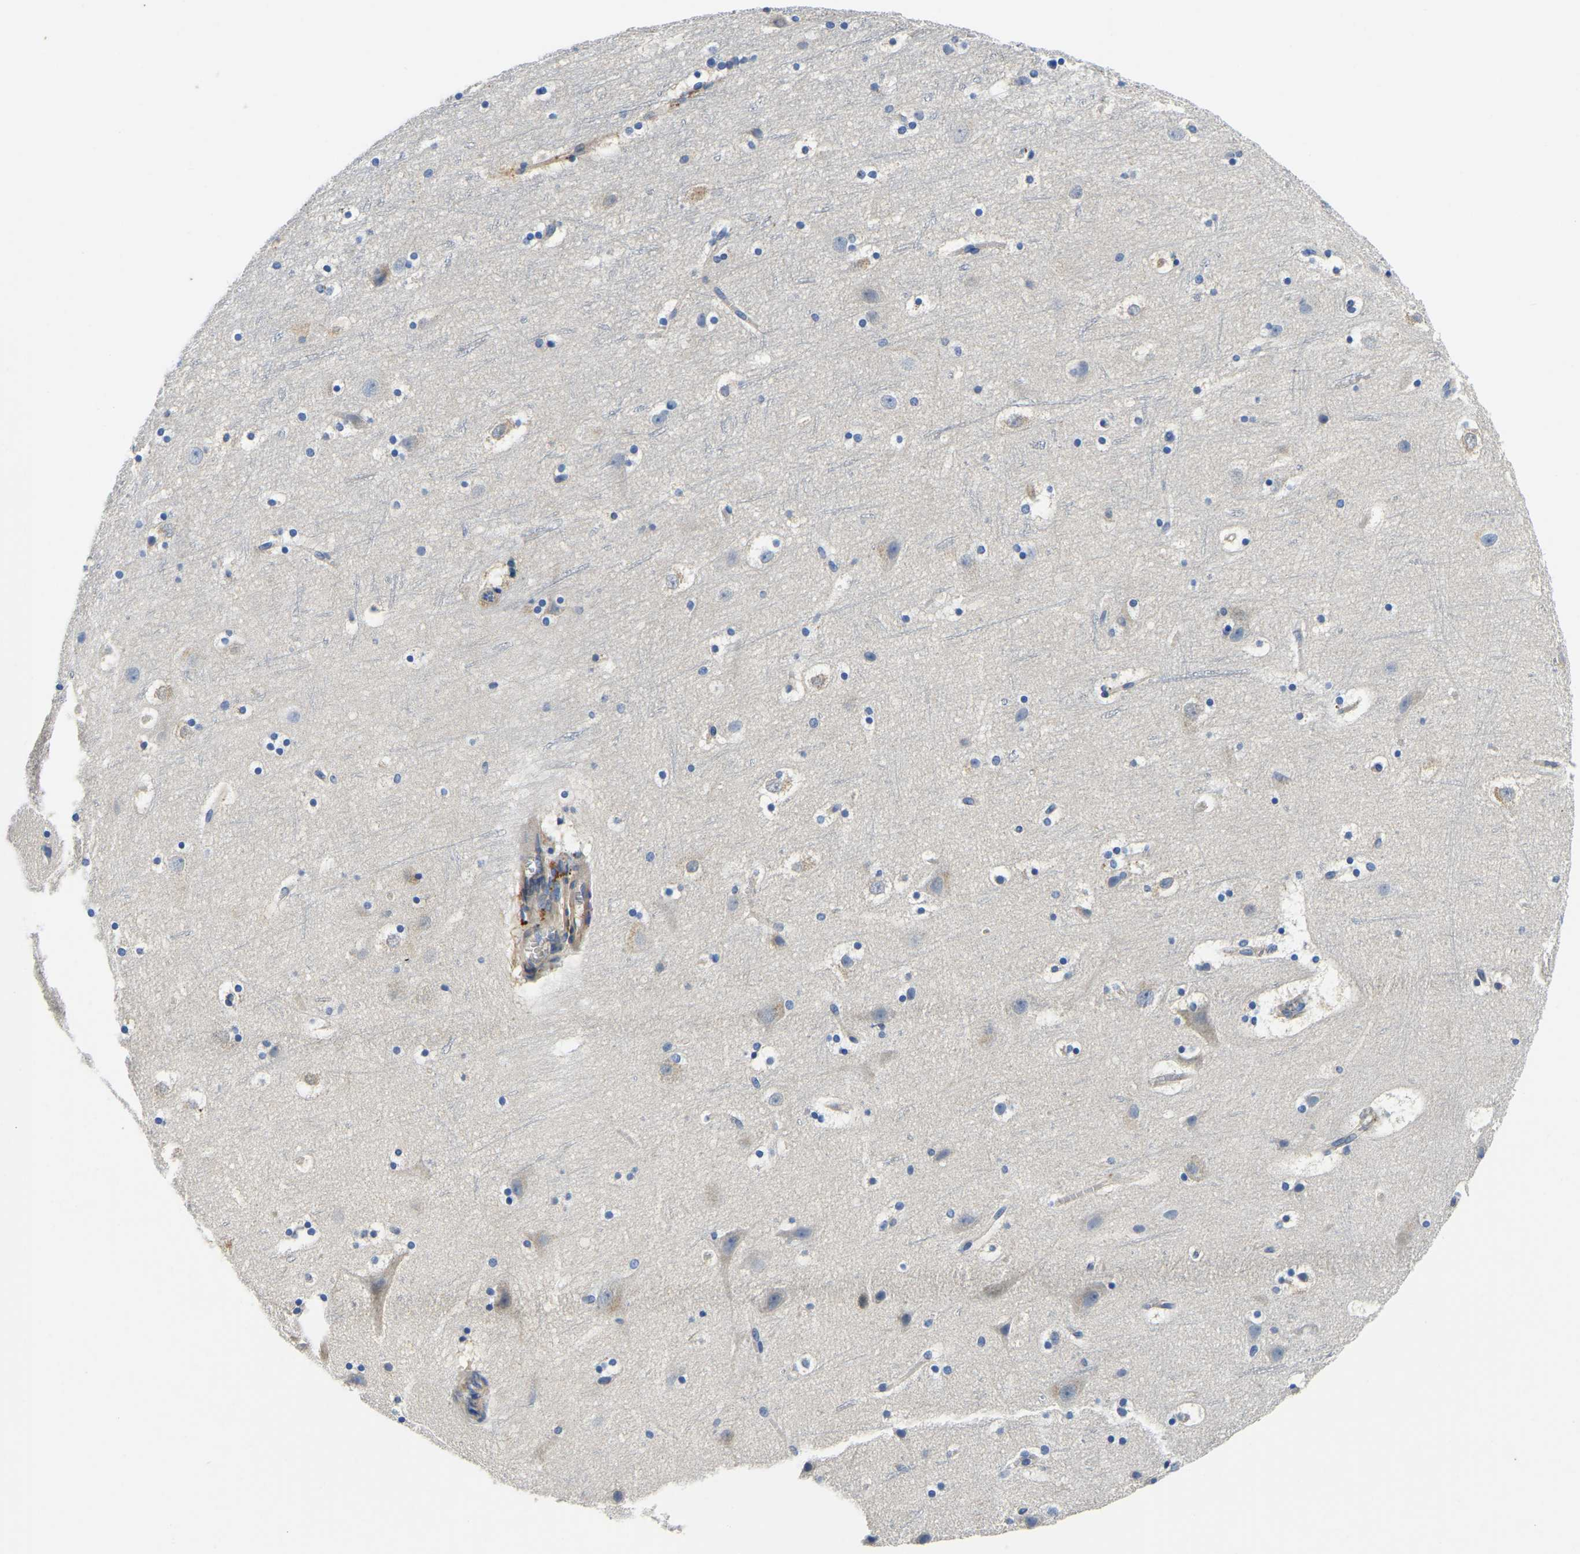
{"staining": {"intensity": "negative", "quantity": "none", "location": "none"}, "tissue": "cerebral cortex", "cell_type": "Endothelial cells", "image_type": "normal", "snomed": [{"axis": "morphology", "description": "Normal tissue, NOS"}, {"axis": "topography", "description": "Cerebral cortex"}], "caption": "Cerebral cortex stained for a protein using immunohistochemistry displays no staining endothelial cells.", "gene": "STAT2", "patient": {"sex": "male", "age": 45}}